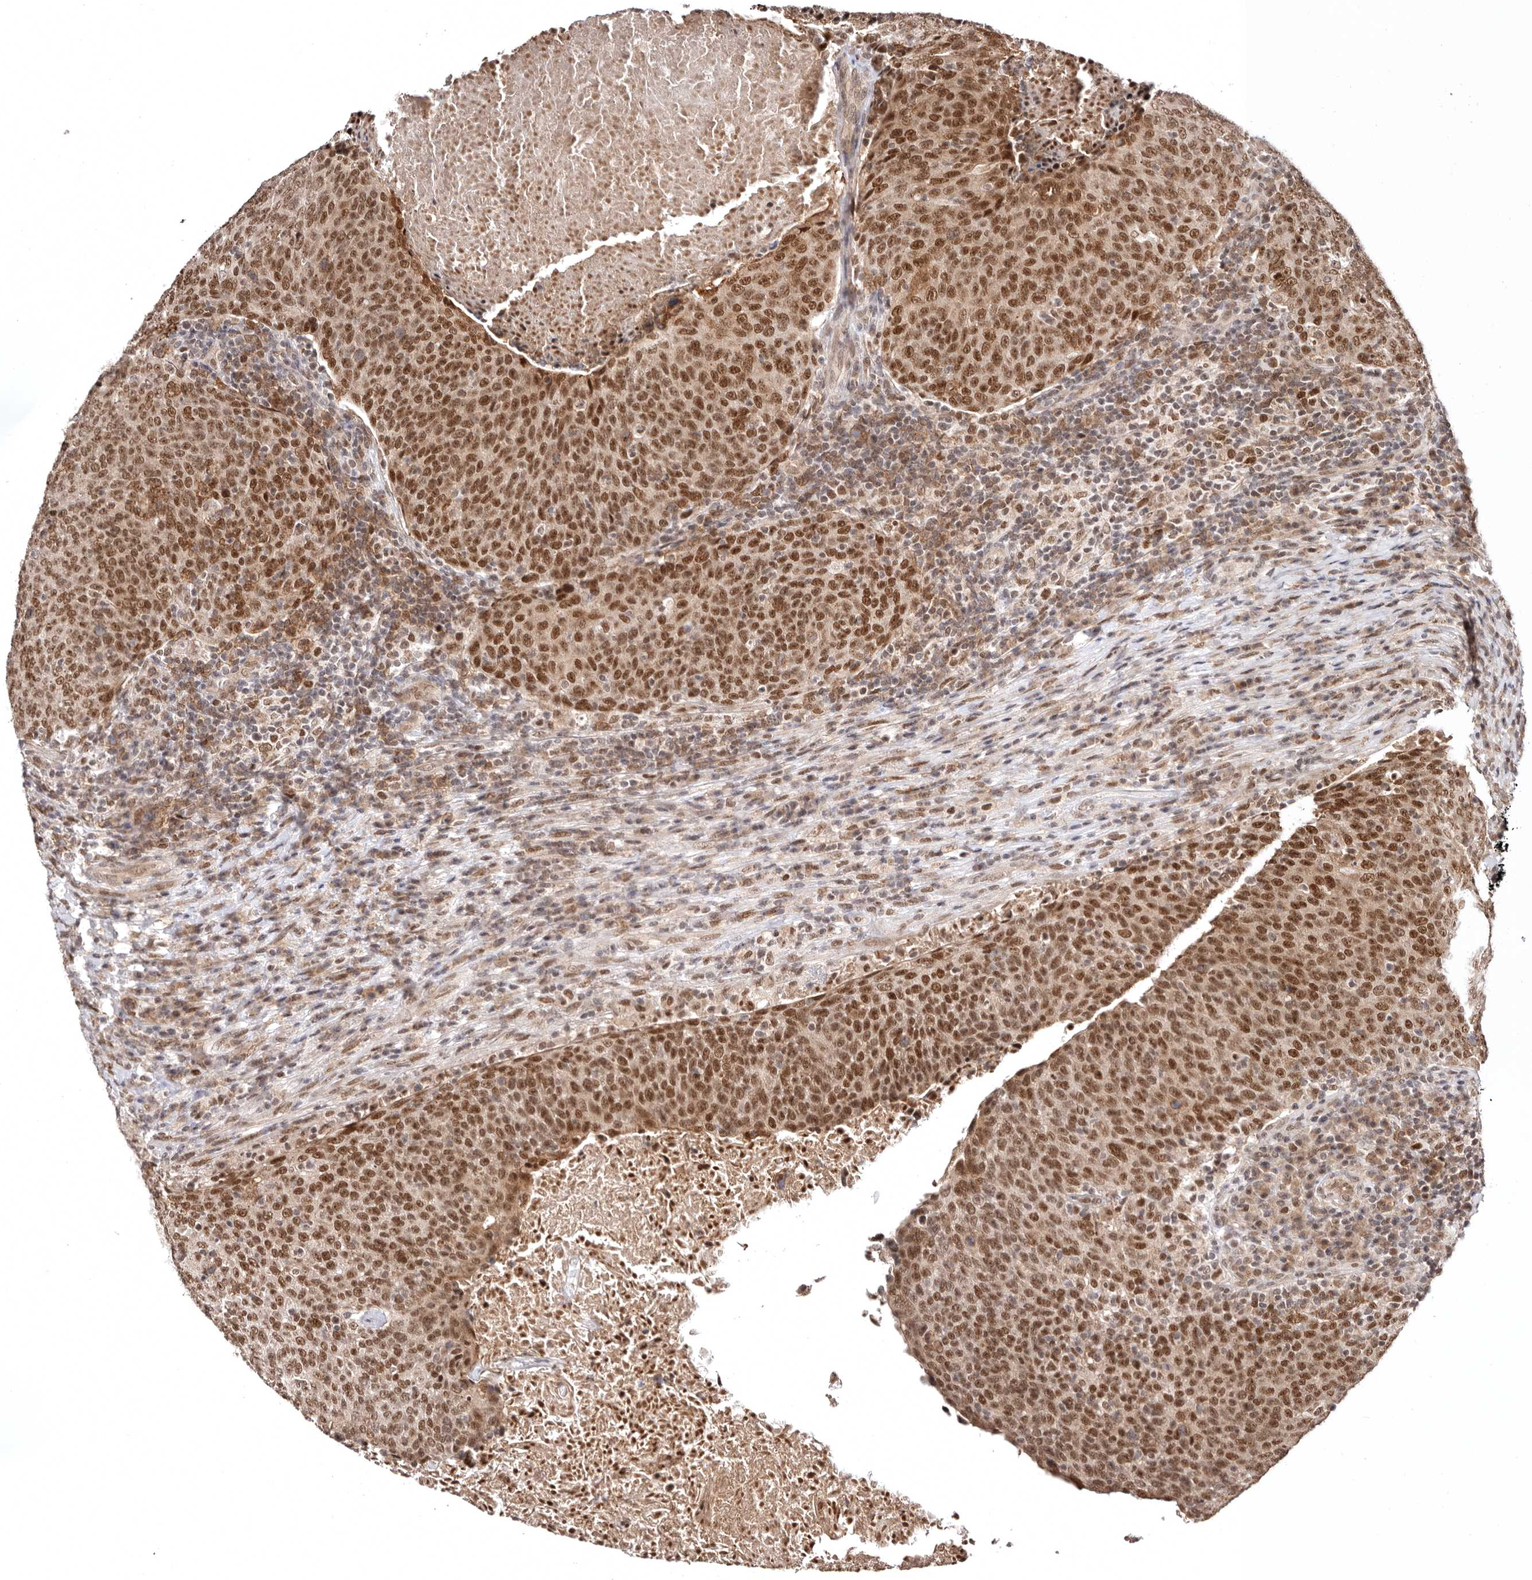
{"staining": {"intensity": "strong", "quantity": ">75%", "location": "nuclear"}, "tissue": "head and neck cancer", "cell_type": "Tumor cells", "image_type": "cancer", "snomed": [{"axis": "morphology", "description": "Squamous cell carcinoma, NOS"}, {"axis": "morphology", "description": "Squamous cell carcinoma, metastatic, NOS"}, {"axis": "topography", "description": "Lymph node"}, {"axis": "topography", "description": "Head-Neck"}], "caption": "Strong nuclear expression is seen in about >75% of tumor cells in head and neck metastatic squamous cell carcinoma. The protein of interest is stained brown, and the nuclei are stained in blue (DAB (3,3'-diaminobenzidine) IHC with brightfield microscopy, high magnification).", "gene": "MED8", "patient": {"sex": "male", "age": 62}}